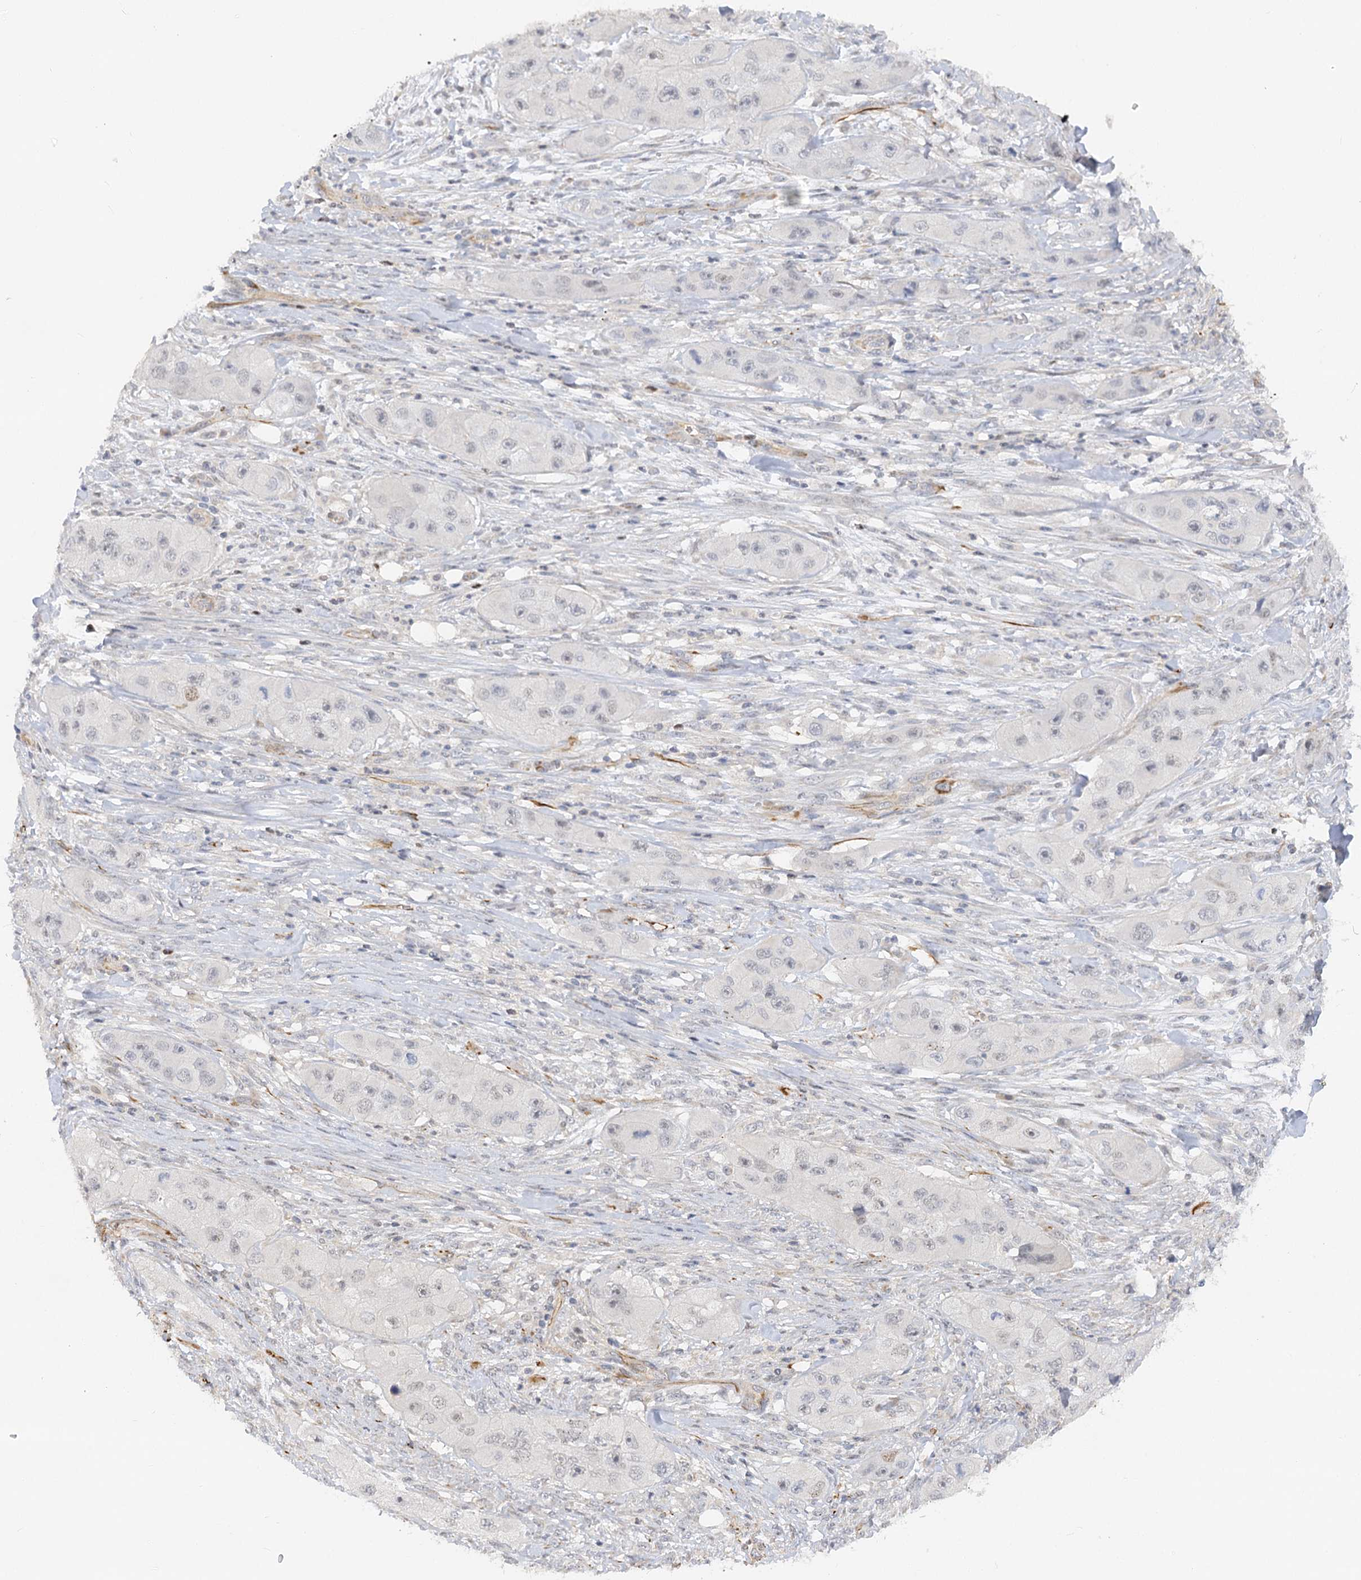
{"staining": {"intensity": "weak", "quantity": "<25%", "location": "nuclear"}, "tissue": "skin cancer", "cell_type": "Tumor cells", "image_type": "cancer", "snomed": [{"axis": "morphology", "description": "Squamous cell carcinoma, NOS"}, {"axis": "topography", "description": "Skin"}, {"axis": "topography", "description": "Subcutis"}], "caption": "Immunohistochemistry micrograph of neoplastic tissue: skin cancer (squamous cell carcinoma) stained with DAB (3,3'-diaminobenzidine) exhibits no significant protein positivity in tumor cells.", "gene": "NELL2", "patient": {"sex": "male", "age": 73}}